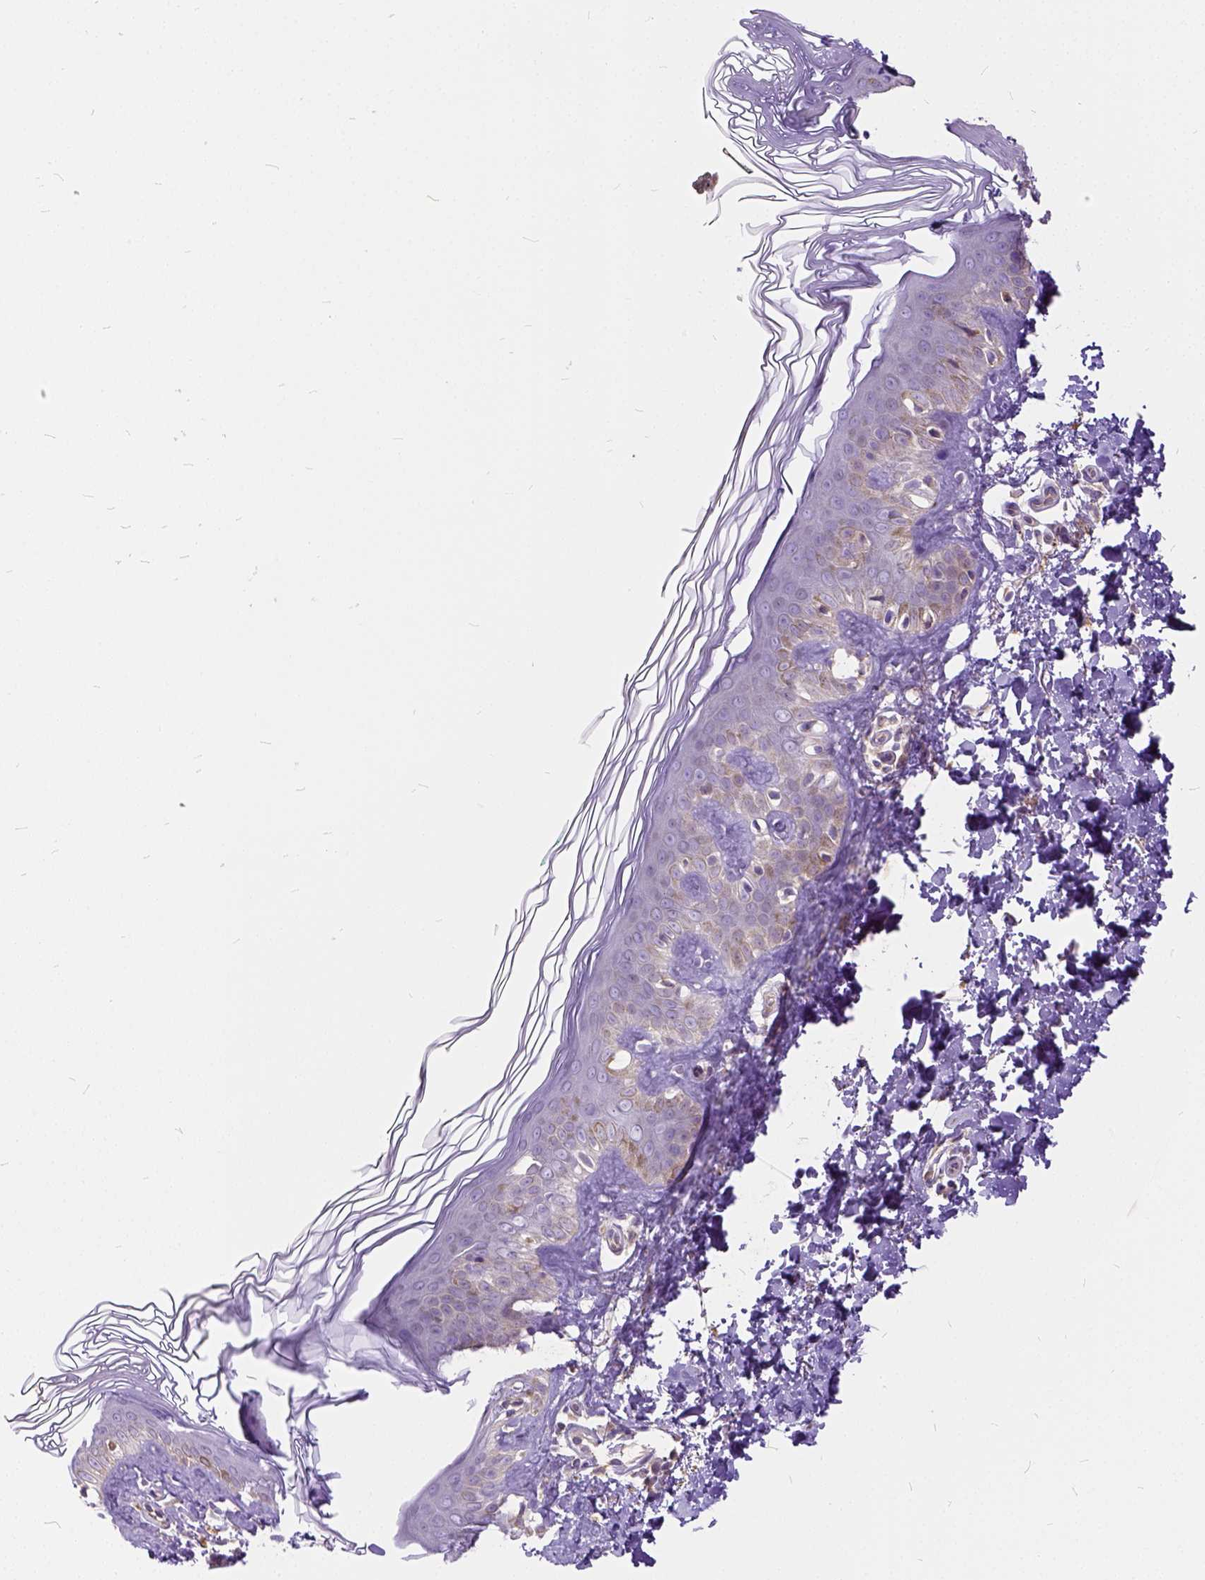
{"staining": {"intensity": "negative", "quantity": "none", "location": "none"}, "tissue": "skin", "cell_type": "Fibroblasts", "image_type": "normal", "snomed": [{"axis": "morphology", "description": "Normal tissue, NOS"}, {"axis": "topography", "description": "Skin"}, {"axis": "topography", "description": "Peripheral nerve tissue"}], "caption": "High power microscopy image of an IHC photomicrograph of benign skin, revealing no significant positivity in fibroblasts. Nuclei are stained in blue.", "gene": "CADM4", "patient": {"sex": "female", "age": 45}}